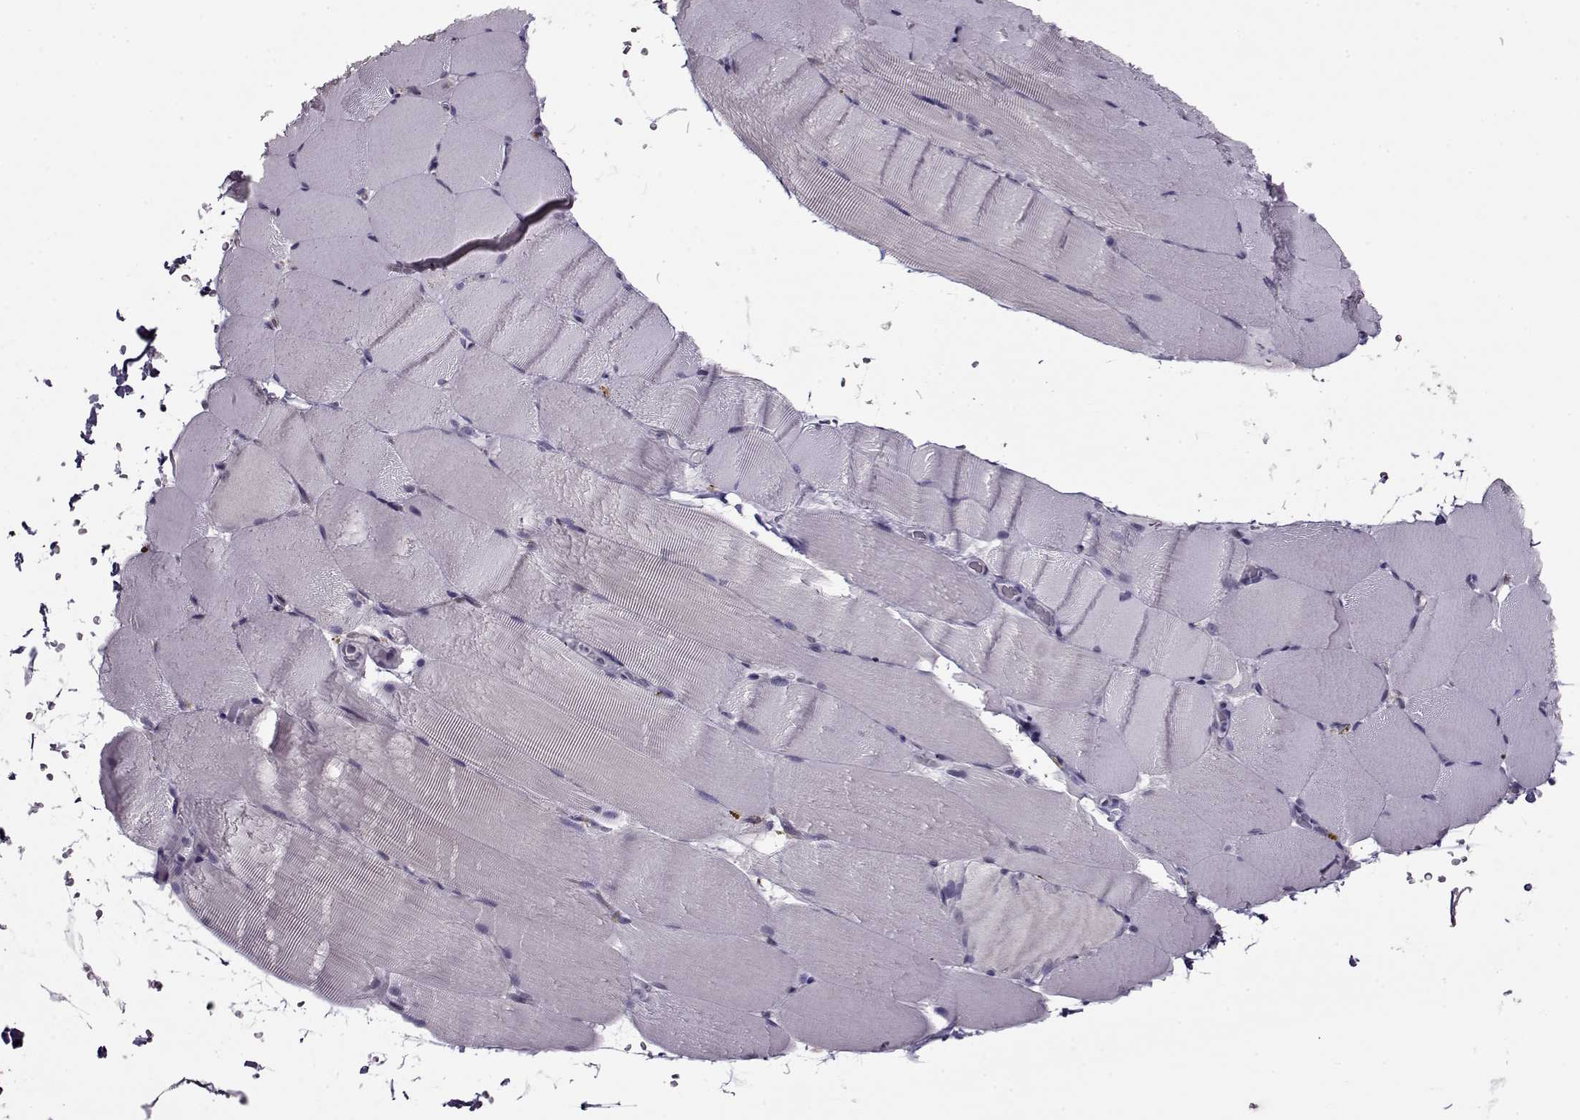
{"staining": {"intensity": "negative", "quantity": "none", "location": "none"}, "tissue": "skeletal muscle", "cell_type": "Myocytes", "image_type": "normal", "snomed": [{"axis": "morphology", "description": "Normal tissue, NOS"}, {"axis": "topography", "description": "Skeletal muscle"}], "caption": "DAB (3,3'-diaminobenzidine) immunohistochemical staining of benign skeletal muscle reveals no significant staining in myocytes. (Brightfield microscopy of DAB (3,3'-diaminobenzidine) immunohistochemistry at high magnification).", "gene": "SEC16B", "patient": {"sex": "female", "age": 37}}